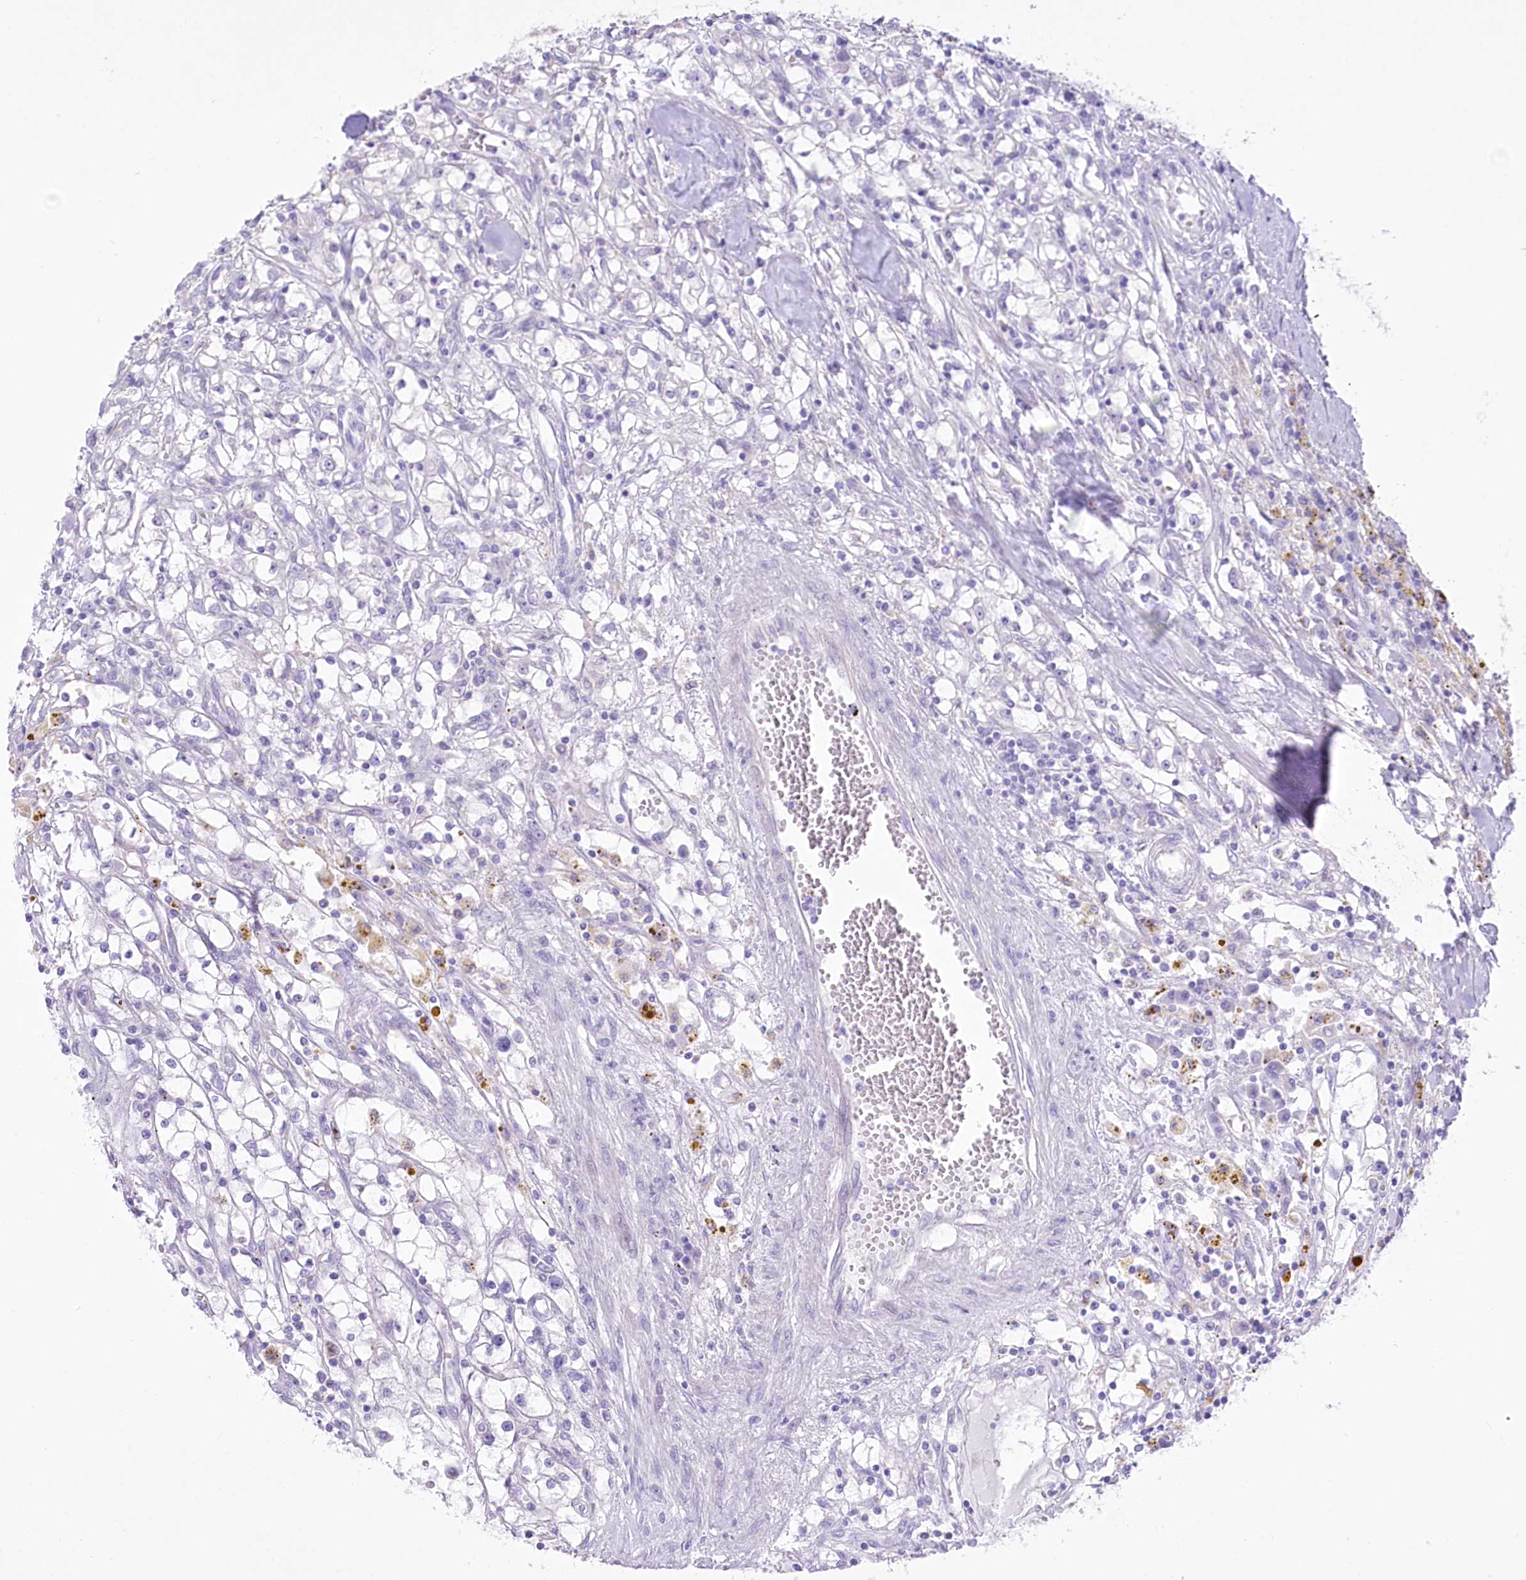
{"staining": {"intensity": "negative", "quantity": "none", "location": "none"}, "tissue": "renal cancer", "cell_type": "Tumor cells", "image_type": "cancer", "snomed": [{"axis": "morphology", "description": "Adenocarcinoma, NOS"}, {"axis": "topography", "description": "Kidney"}], "caption": "Immunohistochemistry of adenocarcinoma (renal) demonstrates no staining in tumor cells.", "gene": "LRRC34", "patient": {"sex": "male", "age": 56}}